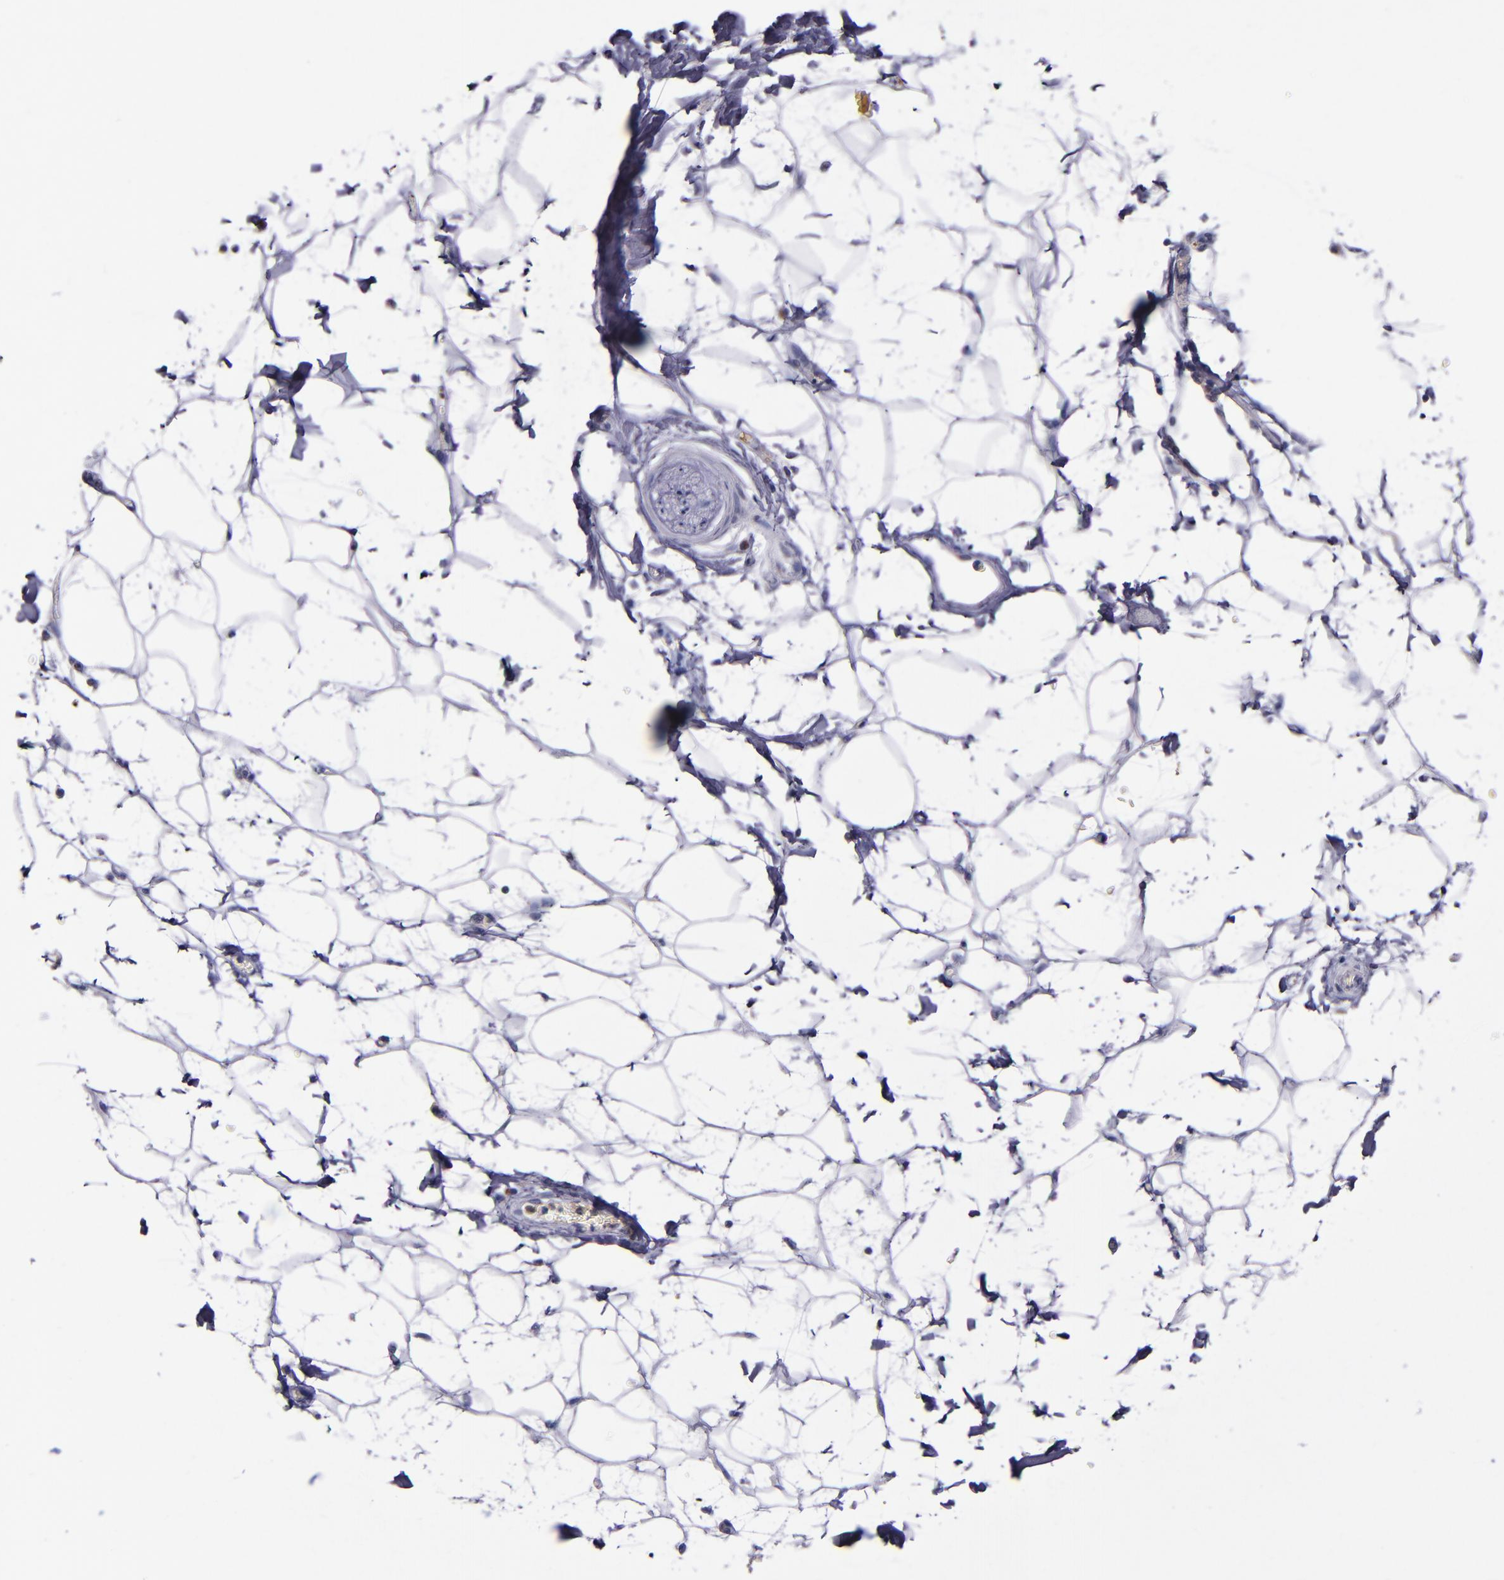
{"staining": {"intensity": "negative", "quantity": "none", "location": "none"}, "tissue": "adipose tissue", "cell_type": "Adipocytes", "image_type": "normal", "snomed": [{"axis": "morphology", "description": "Normal tissue, NOS"}, {"axis": "topography", "description": "Soft tissue"}], "caption": "This is an immunohistochemistry micrograph of unremarkable adipose tissue. There is no positivity in adipocytes.", "gene": "RAB41", "patient": {"sex": "male", "age": 72}}